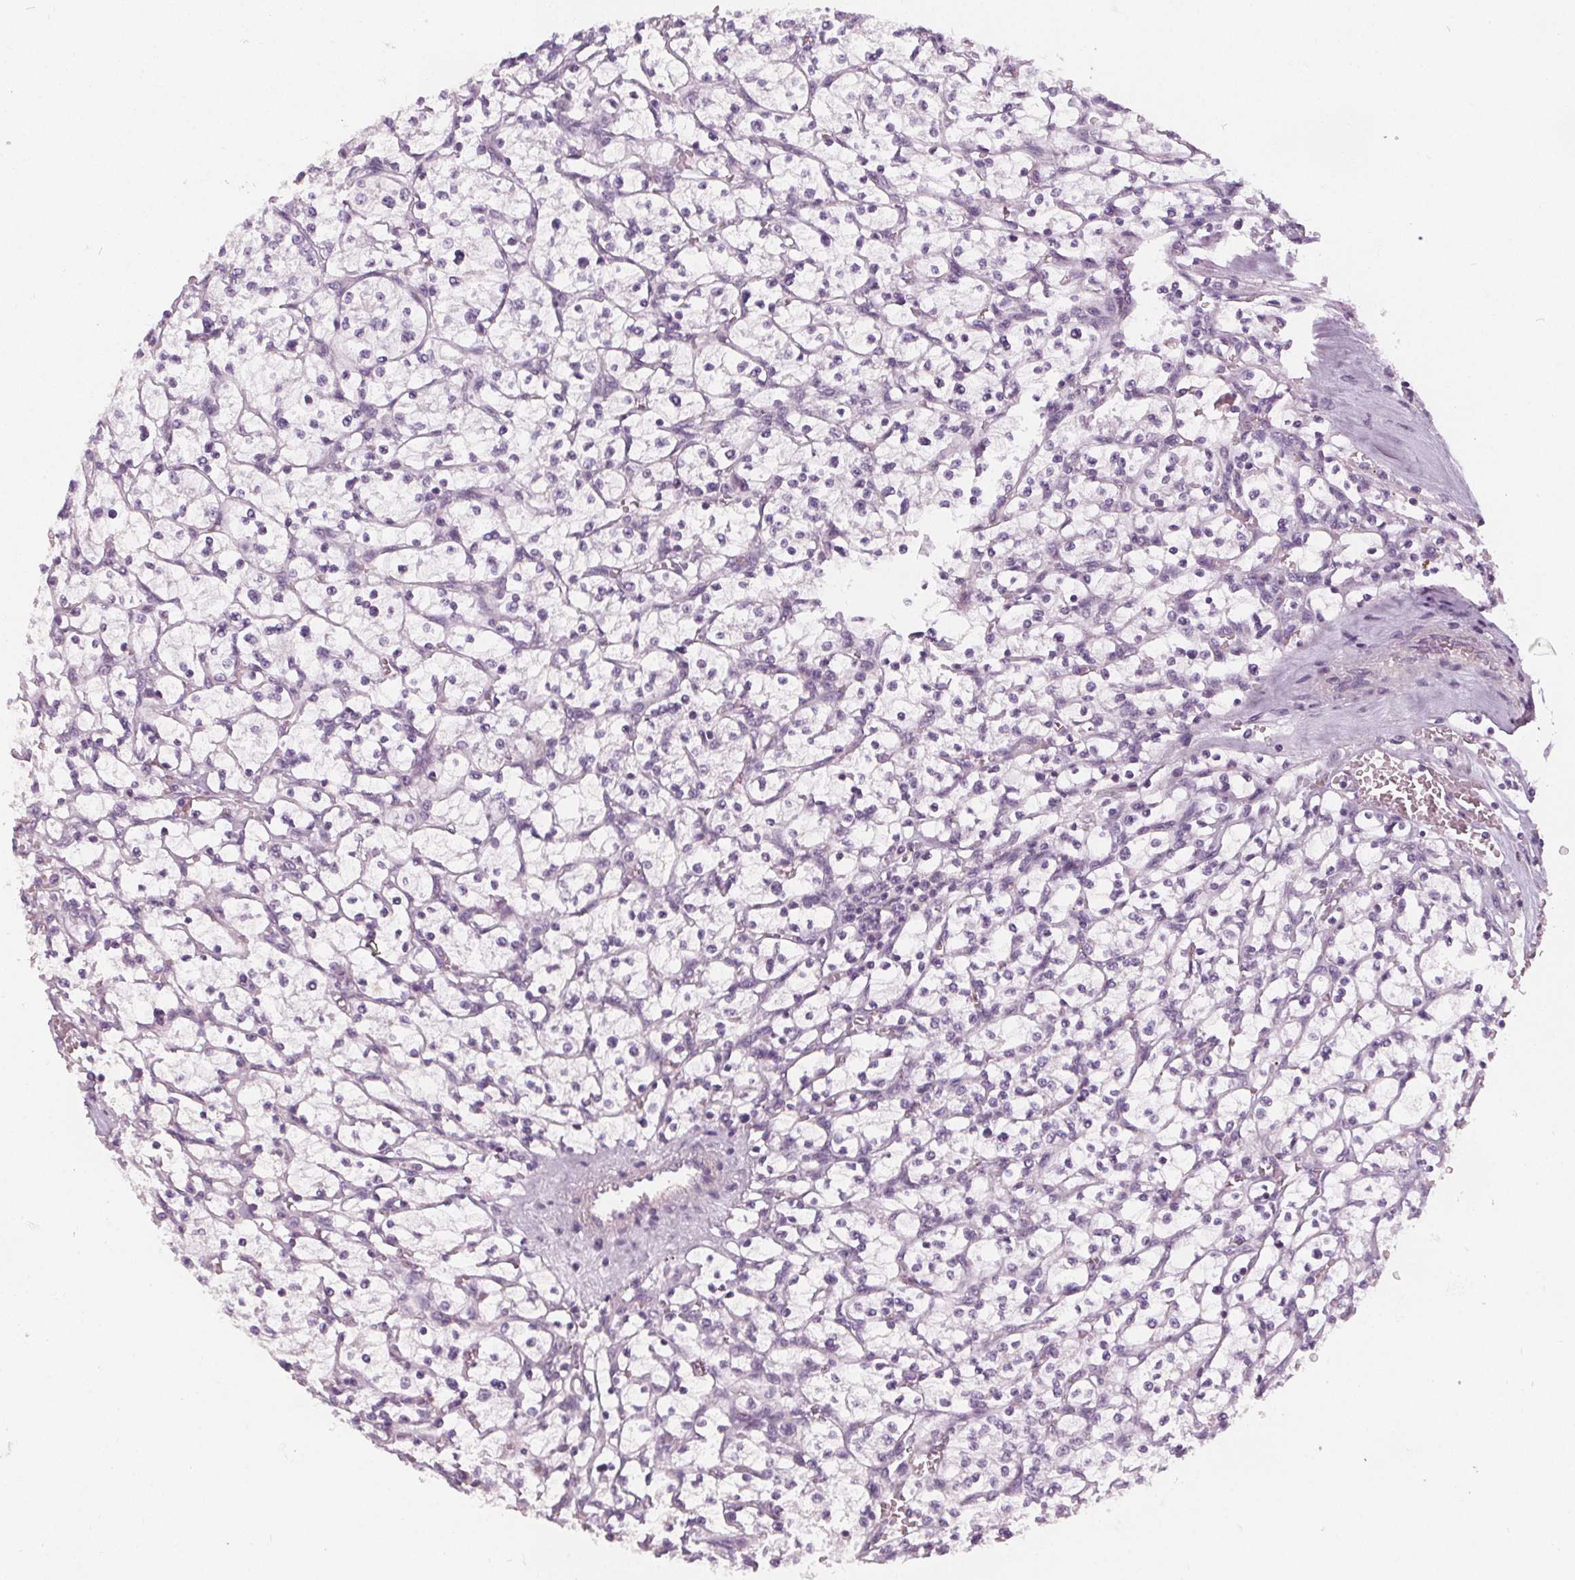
{"staining": {"intensity": "negative", "quantity": "none", "location": "none"}, "tissue": "renal cancer", "cell_type": "Tumor cells", "image_type": "cancer", "snomed": [{"axis": "morphology", "description": "Adenocarcinoma, NOS"}, {"axis": "topography", "description": "Kidney"}], "caption": "IHC image of renal cancer stained for a protein (brown), which shows no positivity in tumor cells.", "gene": "SLC5A12", "patient": {"sex": "female", "age": 64}}